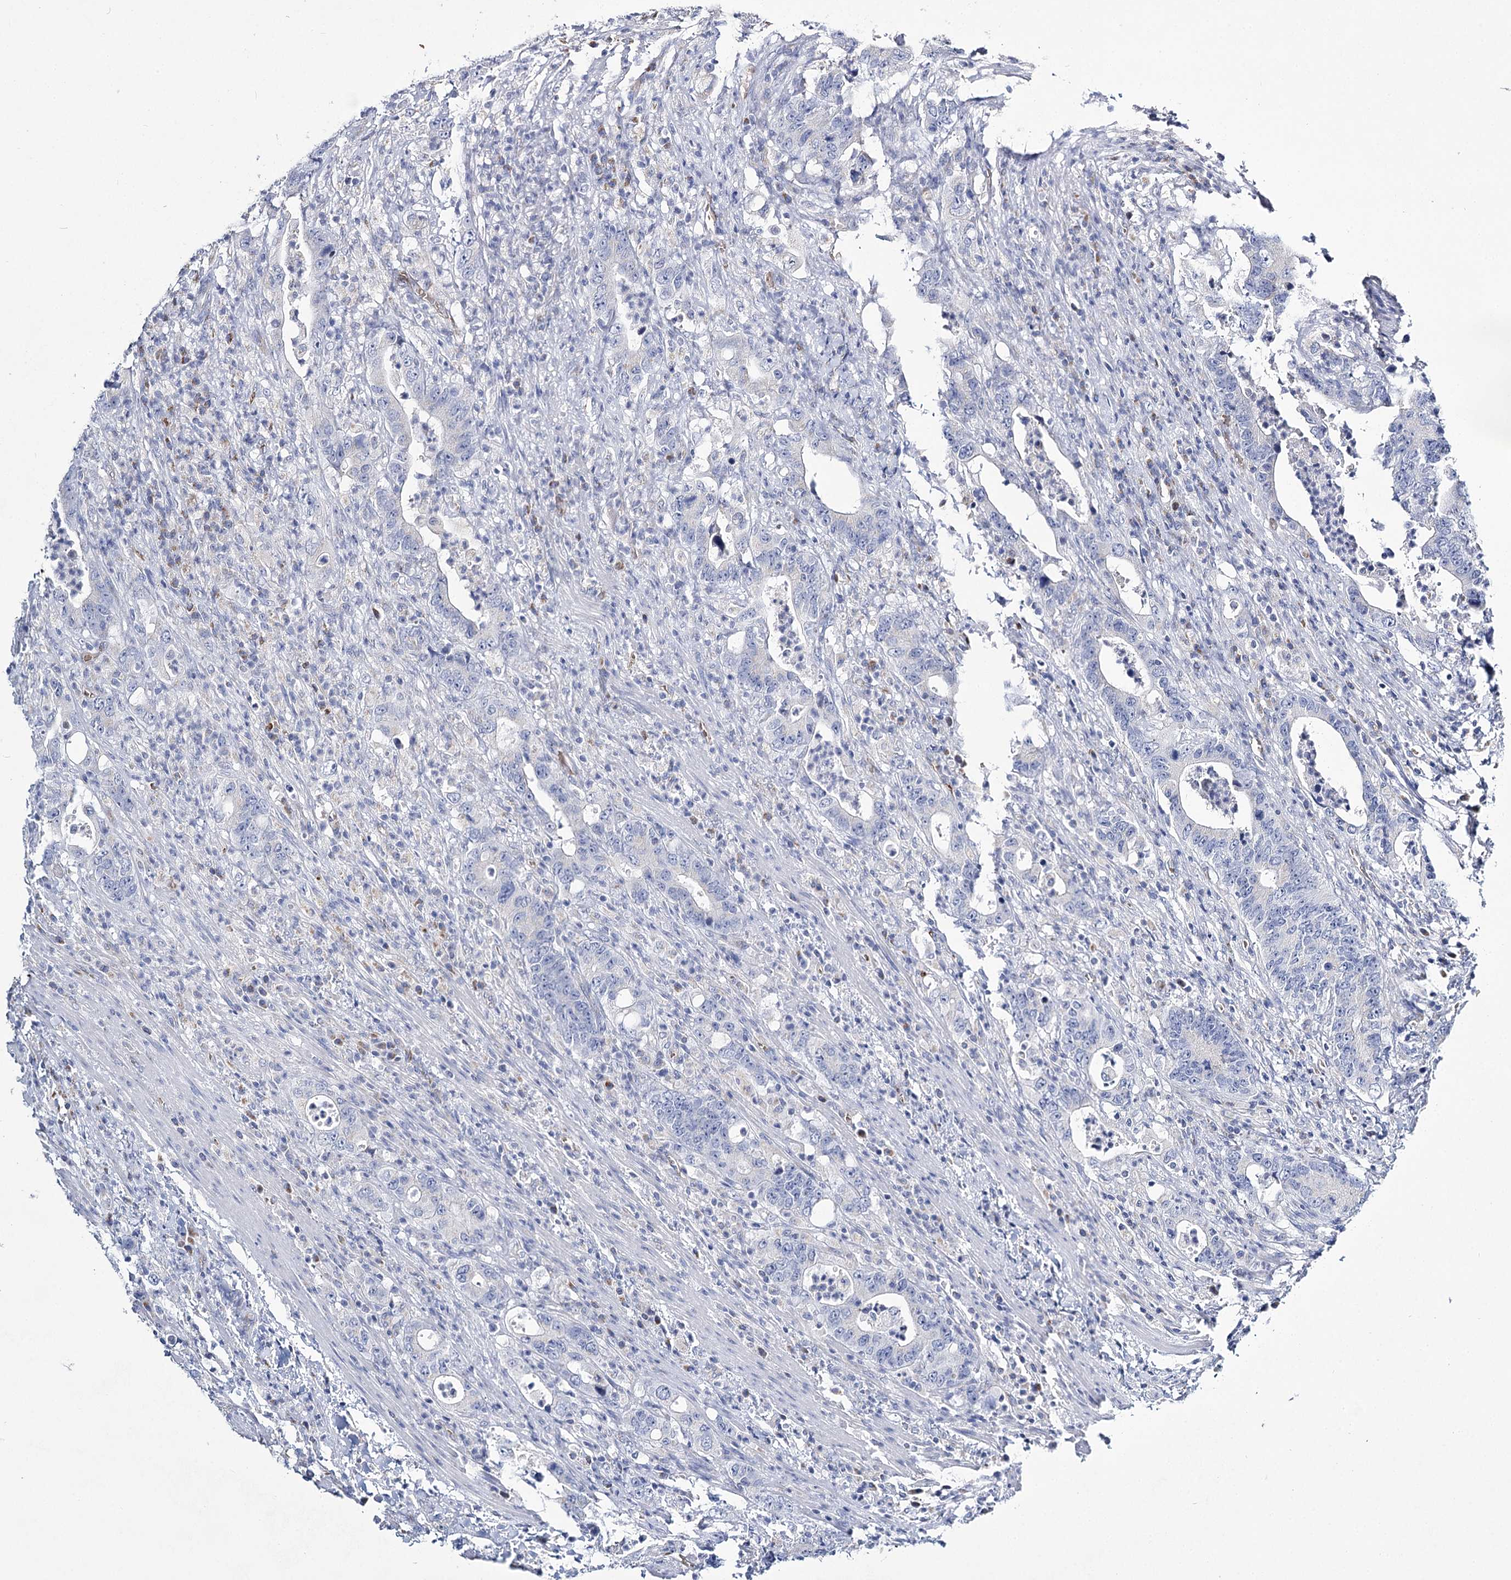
{"staining": {"intensity": "negative", "quantity": "none", "location": "none"}, "tissue": "colorectal cancer", "cell_type": "Tumor cells", "image_type": "cancer", "snomed": [{"axis": "morphology", "description": "Adenocarcinoma, NOS"}, {"axis": "topography", "description": "Colon"}], "caption": "DAB immunohistochemical staining of colorectal cancer exhibits no significant expression in tumor cells.", "gene": "GBF1", "patient": {"sex": "female", "age": 75}}